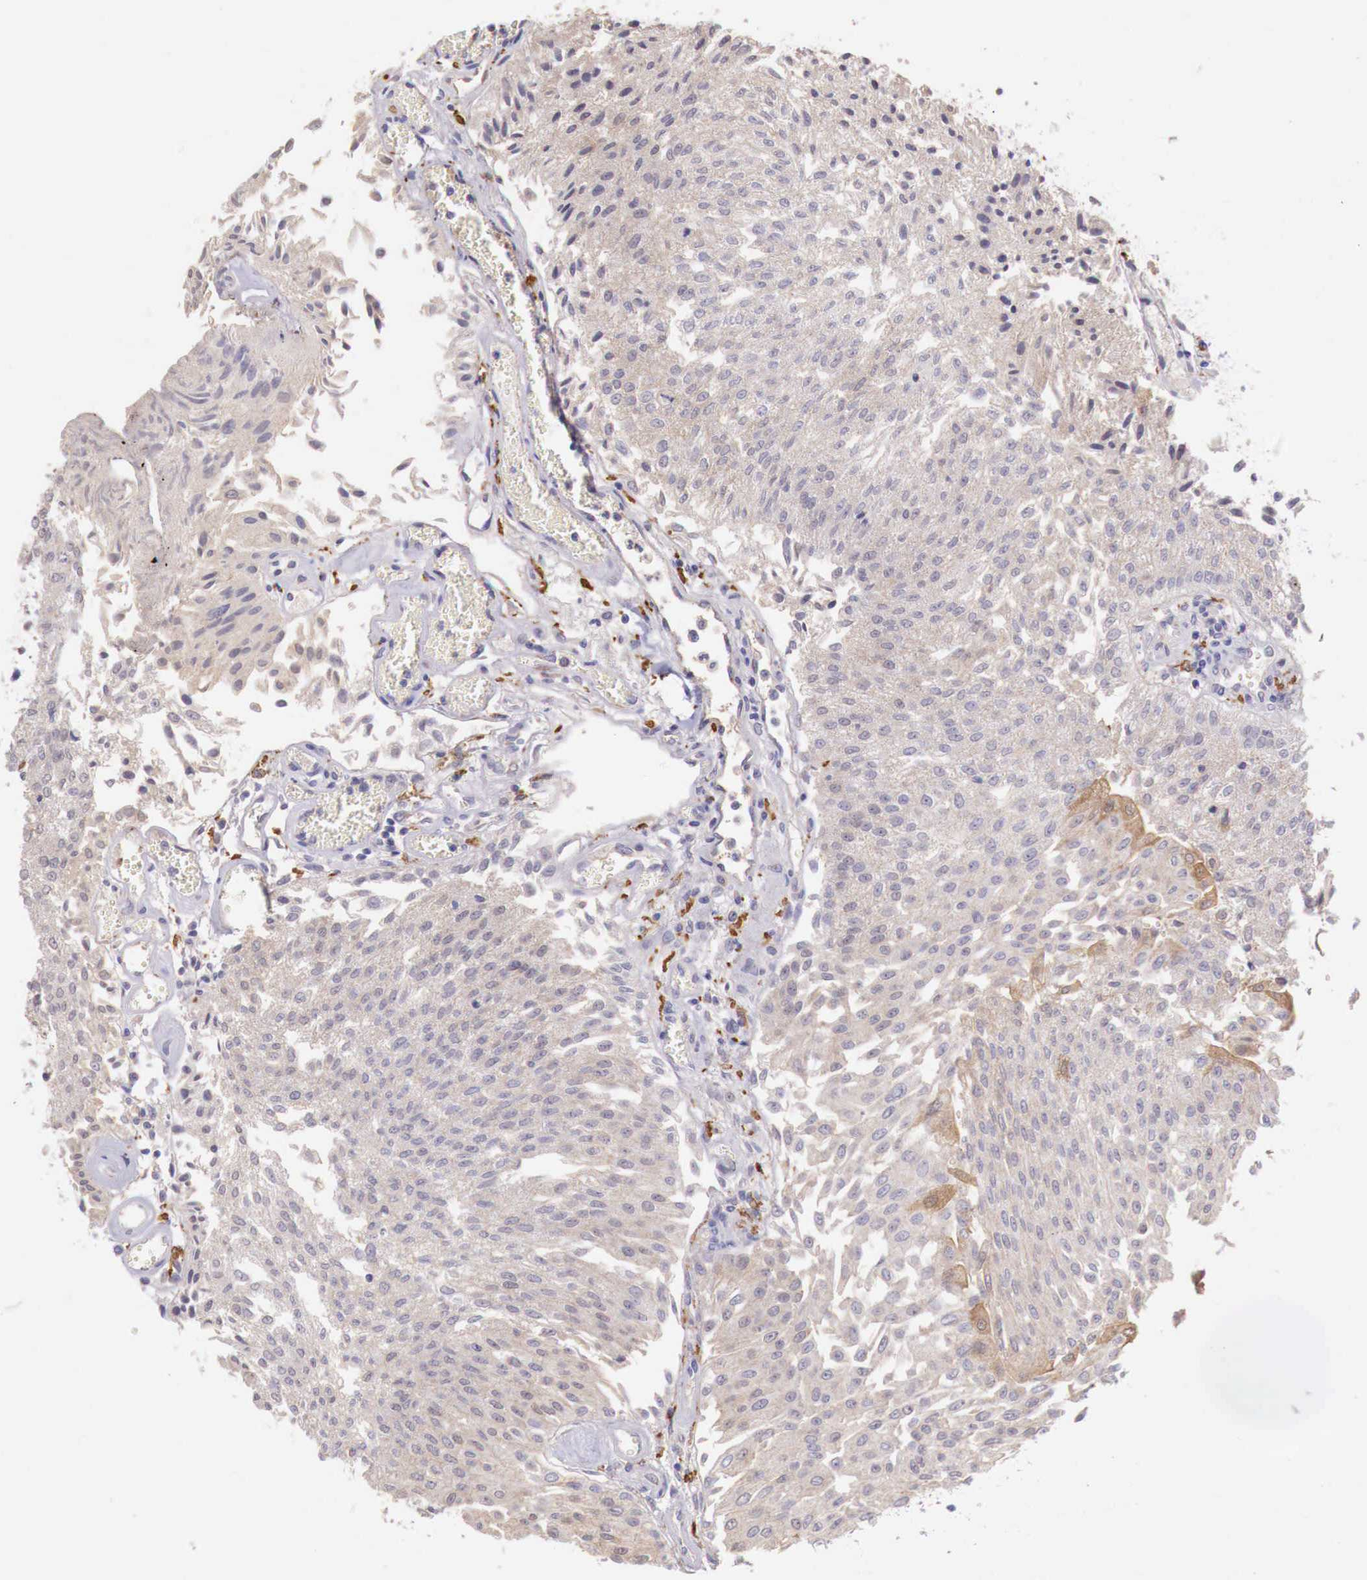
{"staining": {"intensity": "weak", "quantity": "25%-75%", "location": "cytoplasmic/membranous"}, "tissue": "urothelial cancer", "cell_type": "Tumor cells", "image_type": "cancer", "snomed": [{"axis": "morphology", "description": "Urothelial carcinoma, Low grade"}, {"axis": "topography", "description": "Urinary bladder"}], "caption": "Urothelial cancer stained with DAB immunohistochemistry reveals low levels of weak cytoplasmic/membranous positivity in approximately 25%-75% of tumor cells.", "gene": "CHRDL1", "patient": {"sex": "male", "age": 86}}